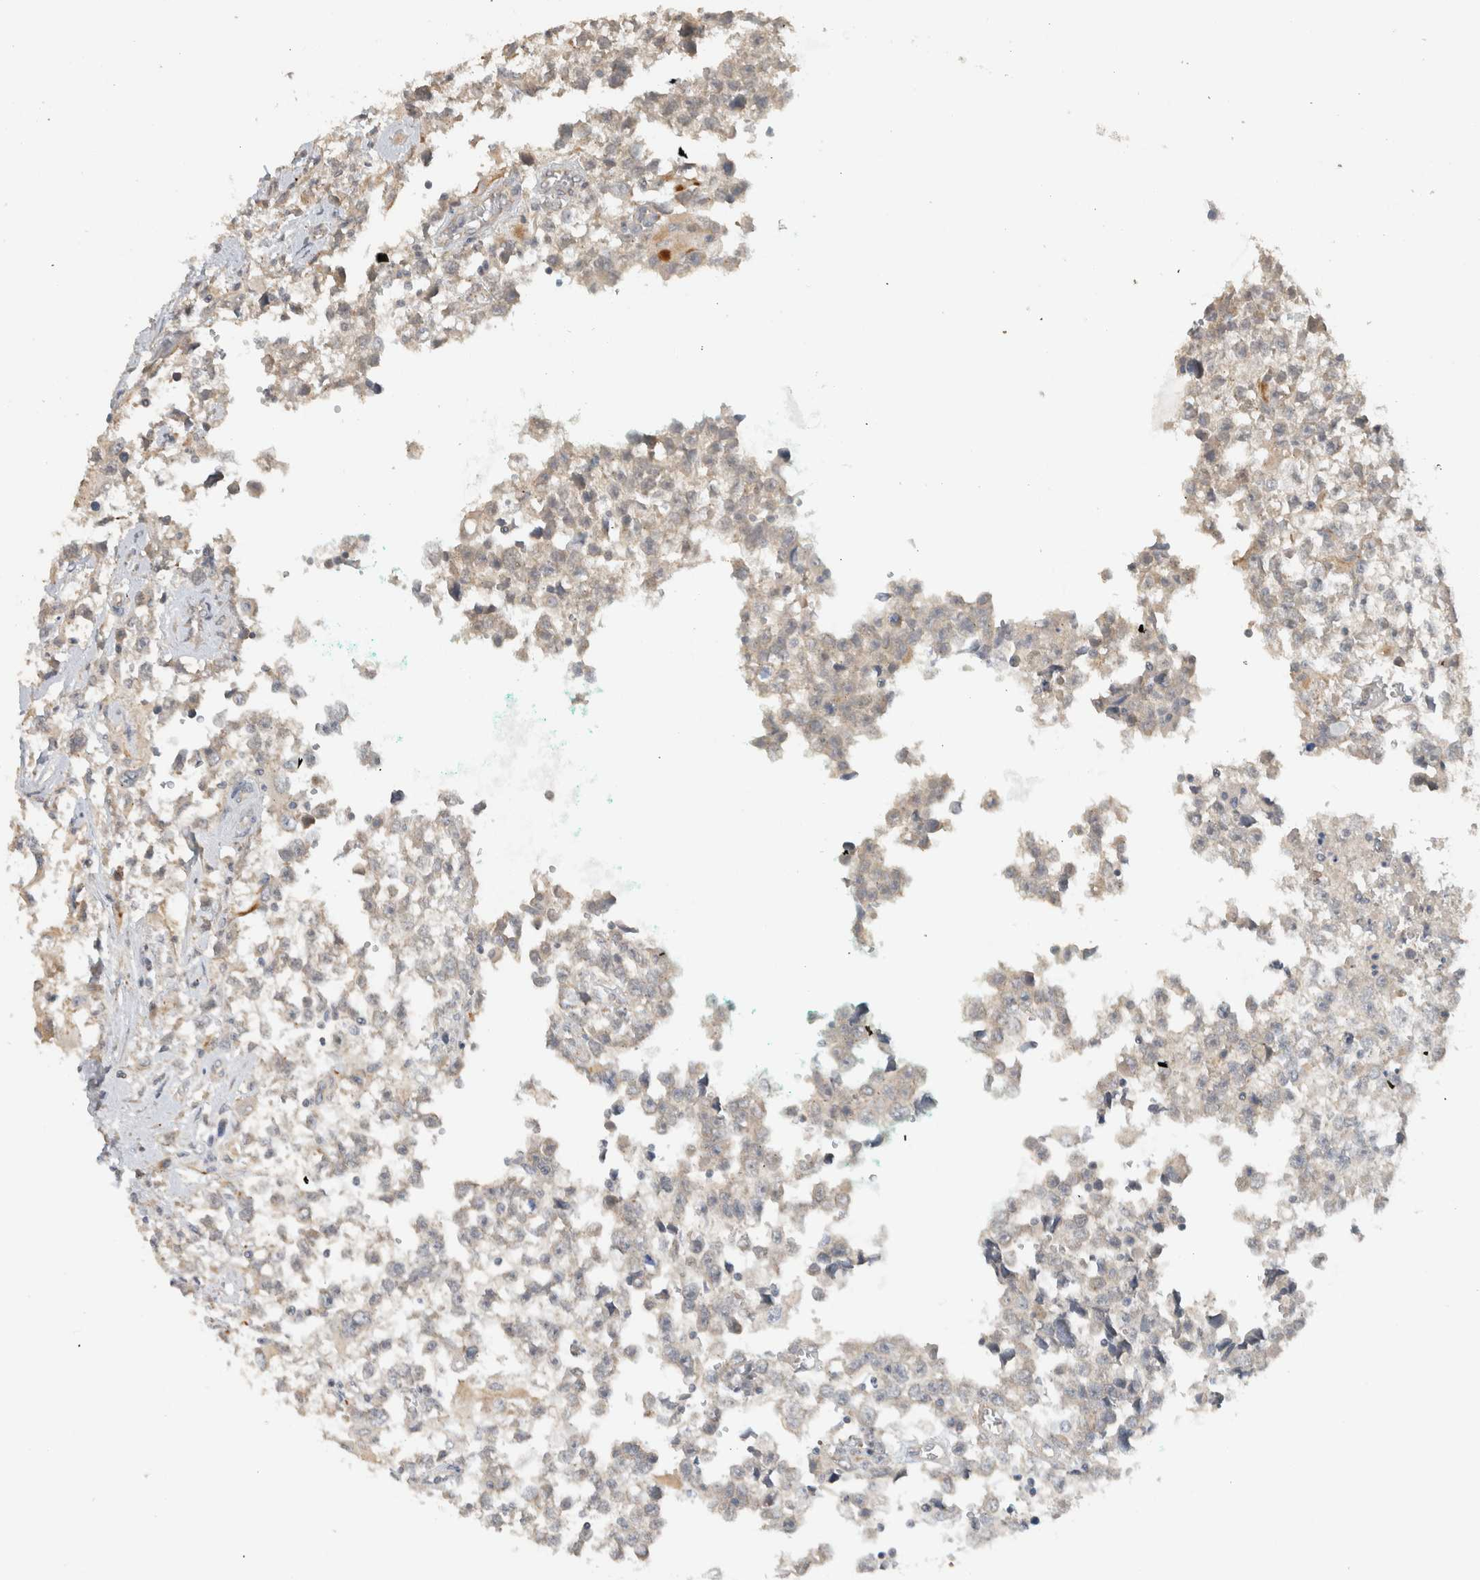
{"staining": {"intensity": "weak", "quantity": "<25%", "location": "cytoplasmic/membranous"}, "tissue": "testis cancer", "cell_type": "Tumor cells", "image_type": "cancer", "snomed": [{"axis": "morphology", "description": "Seminoma, NOS"}, {"axis": "morphology", "description": "Carcinoma, Embryonal, NOS"}, {"axis": "topography", "description": "Testis"}], "caption": "The image exhibits no staining of tumor cells in testis cancer (embryonal carcinoma).", "gene": "ERCC6L2", "patient": {"sex": "male", "age": 51}}